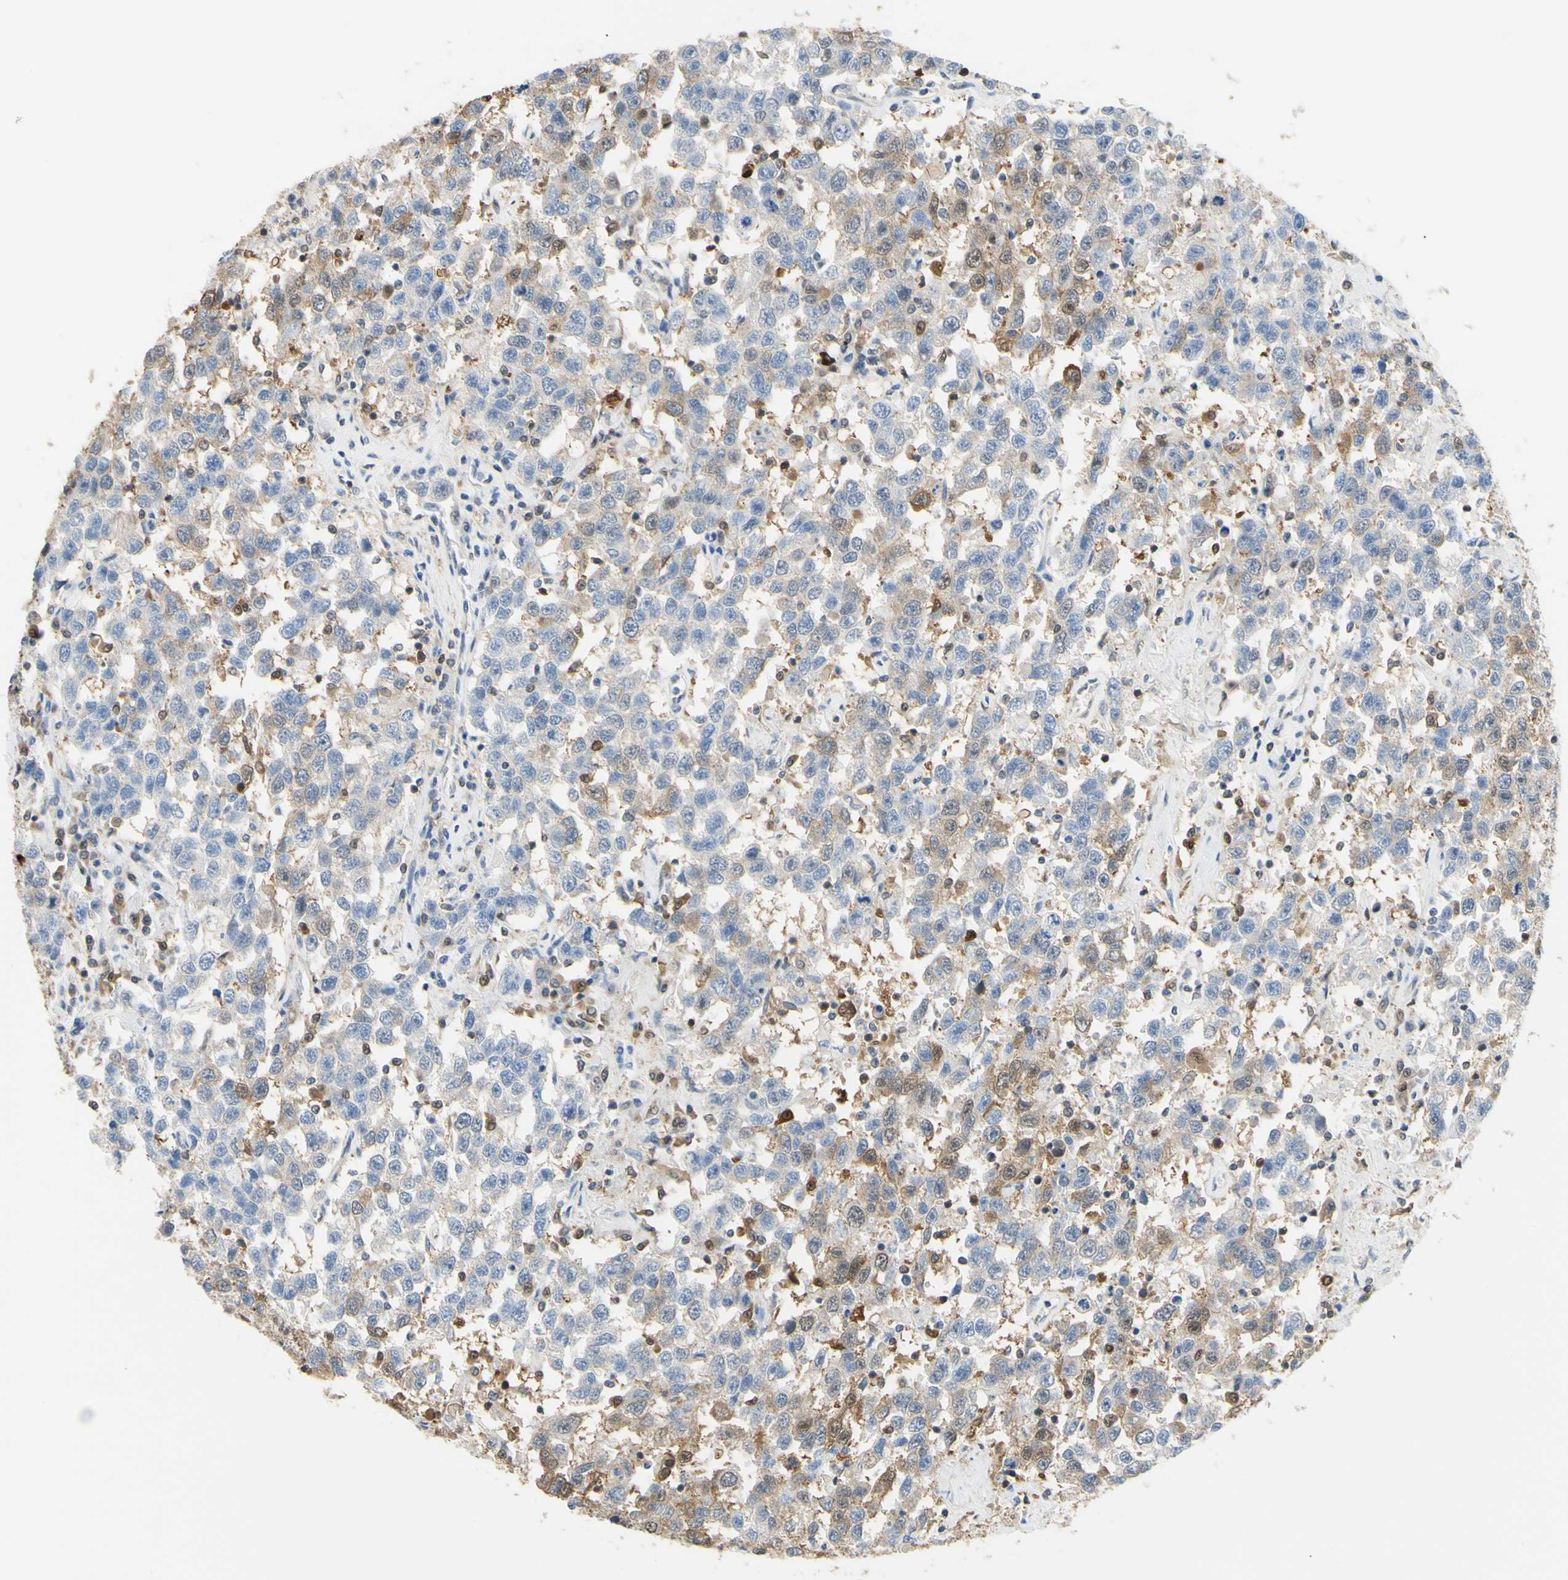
{"staining": {"intensity": "weak", "quantity": "25%-75%", "location": "cytoplasmic/membranous"}, "tissue": "testis cancer", "cell_type": "Tumor cells", "image_type": "cancer", "snomed": [{"axis": "morphology", "description": "Seminoma, NOS"}, {"axis": "topography", "description": "Testis"}], "caption": "Immunohistochemistry histopathology image of neoplastic tissue: testis seminoma stained using IHC demonstrates low levels of weak protein expression localized specifically in the cytoplasmic/membranous of tumor cells, appearing as a cytoplasmic/membranous brown color.", "gene": "UPK3B", "patient": {"sex": "male", "age": 41}}